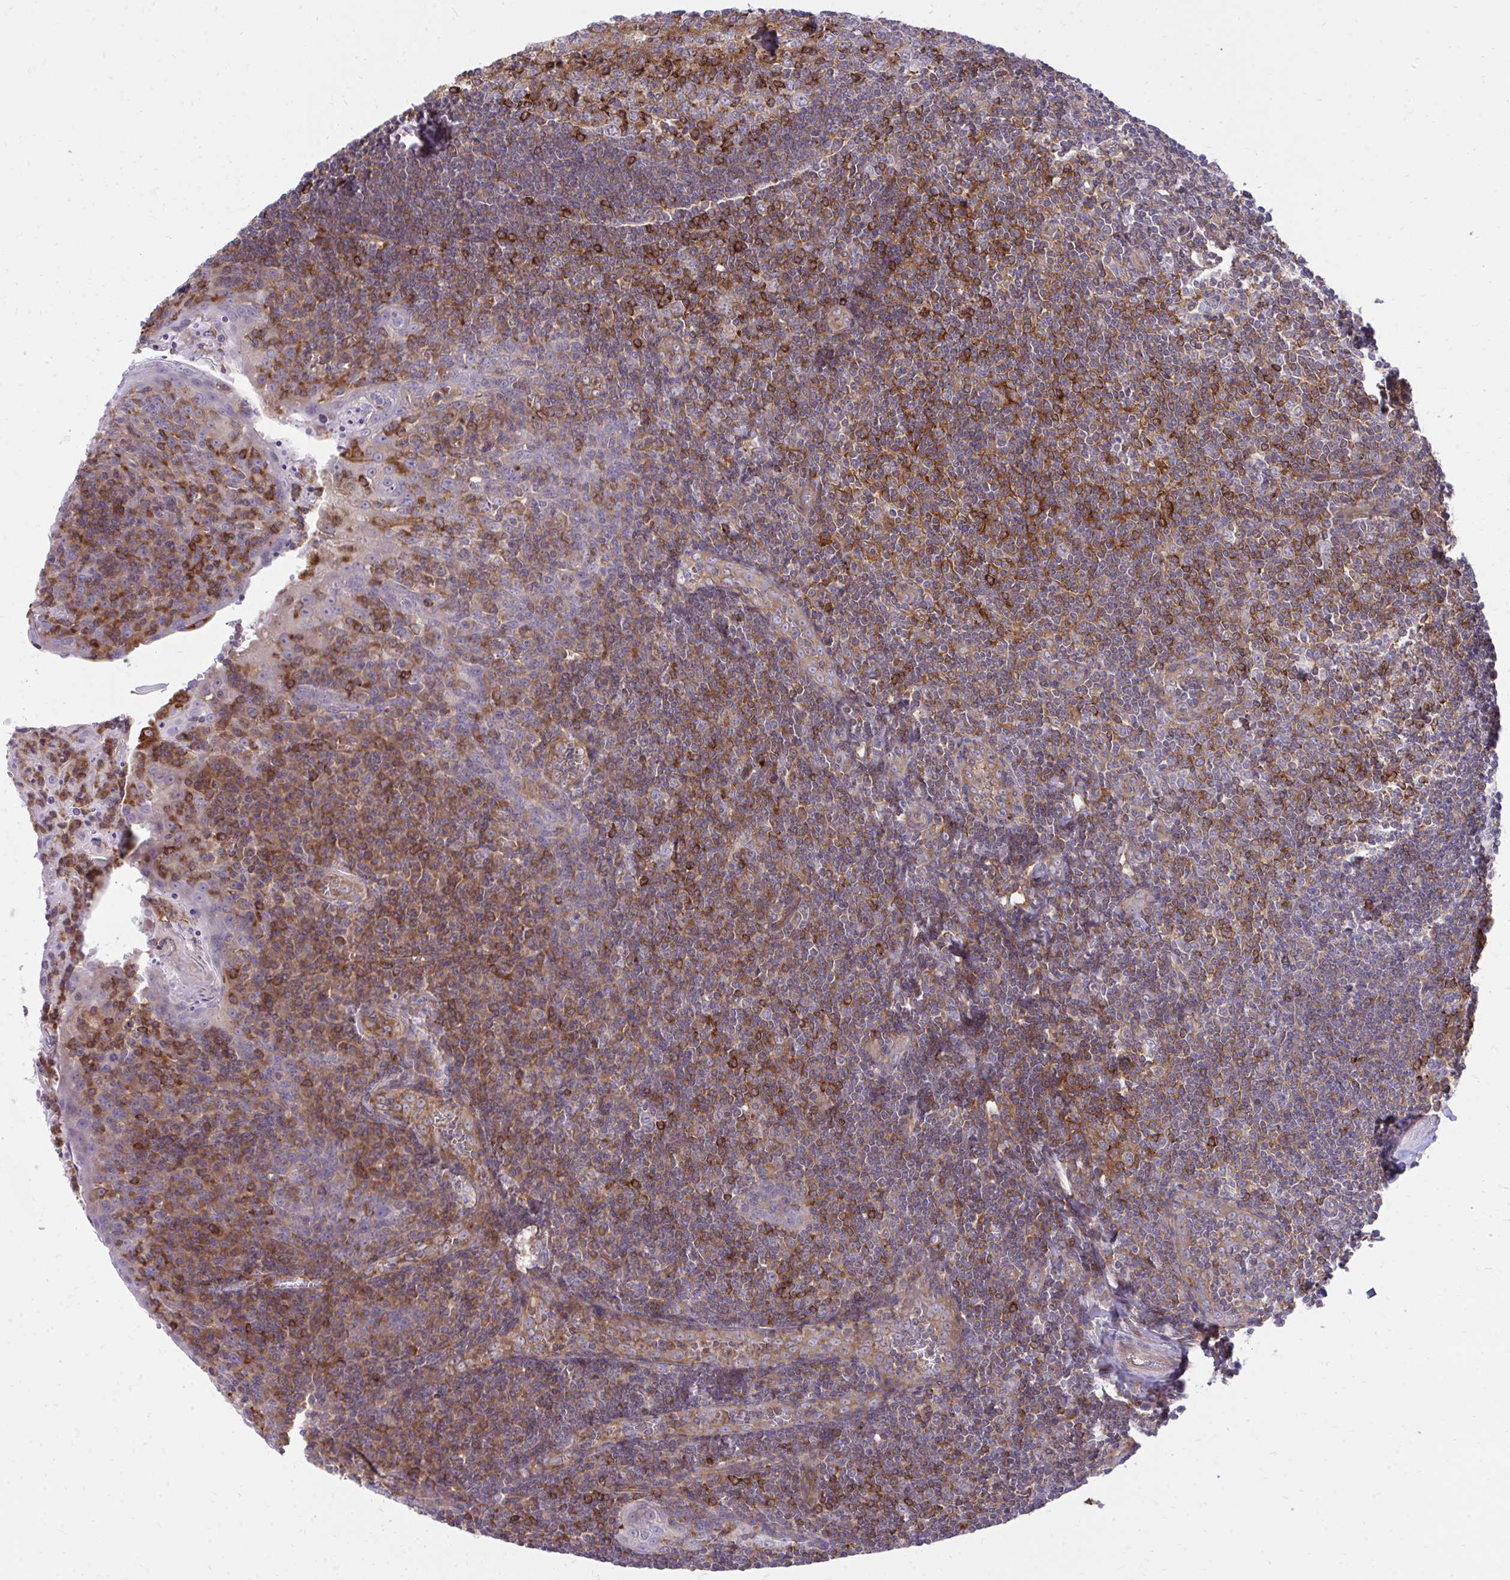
{"staining": {"intensity": "strong", "quantity": "25%-75%", "location": "cytoplasmic/membranous"}, "tissue": "tonsil", "cell_type": "Germinal center cells", "image_type": "normal", "snomed": [{"axis": "morphology", "description": "Normal tissue, NOS"}, {"axis": "topography", "description": "Tonsil"}], "caption": "DAB (3,3'-diaminobenzidine) immunohistochemical staining of benign human tonsil exhibits strong cytoplasmic/membranous protein expression in approximately 25%-75% of germinal center cells.", "gene": "ASAP1", "patient": {"sex": "male", "age": 27}}